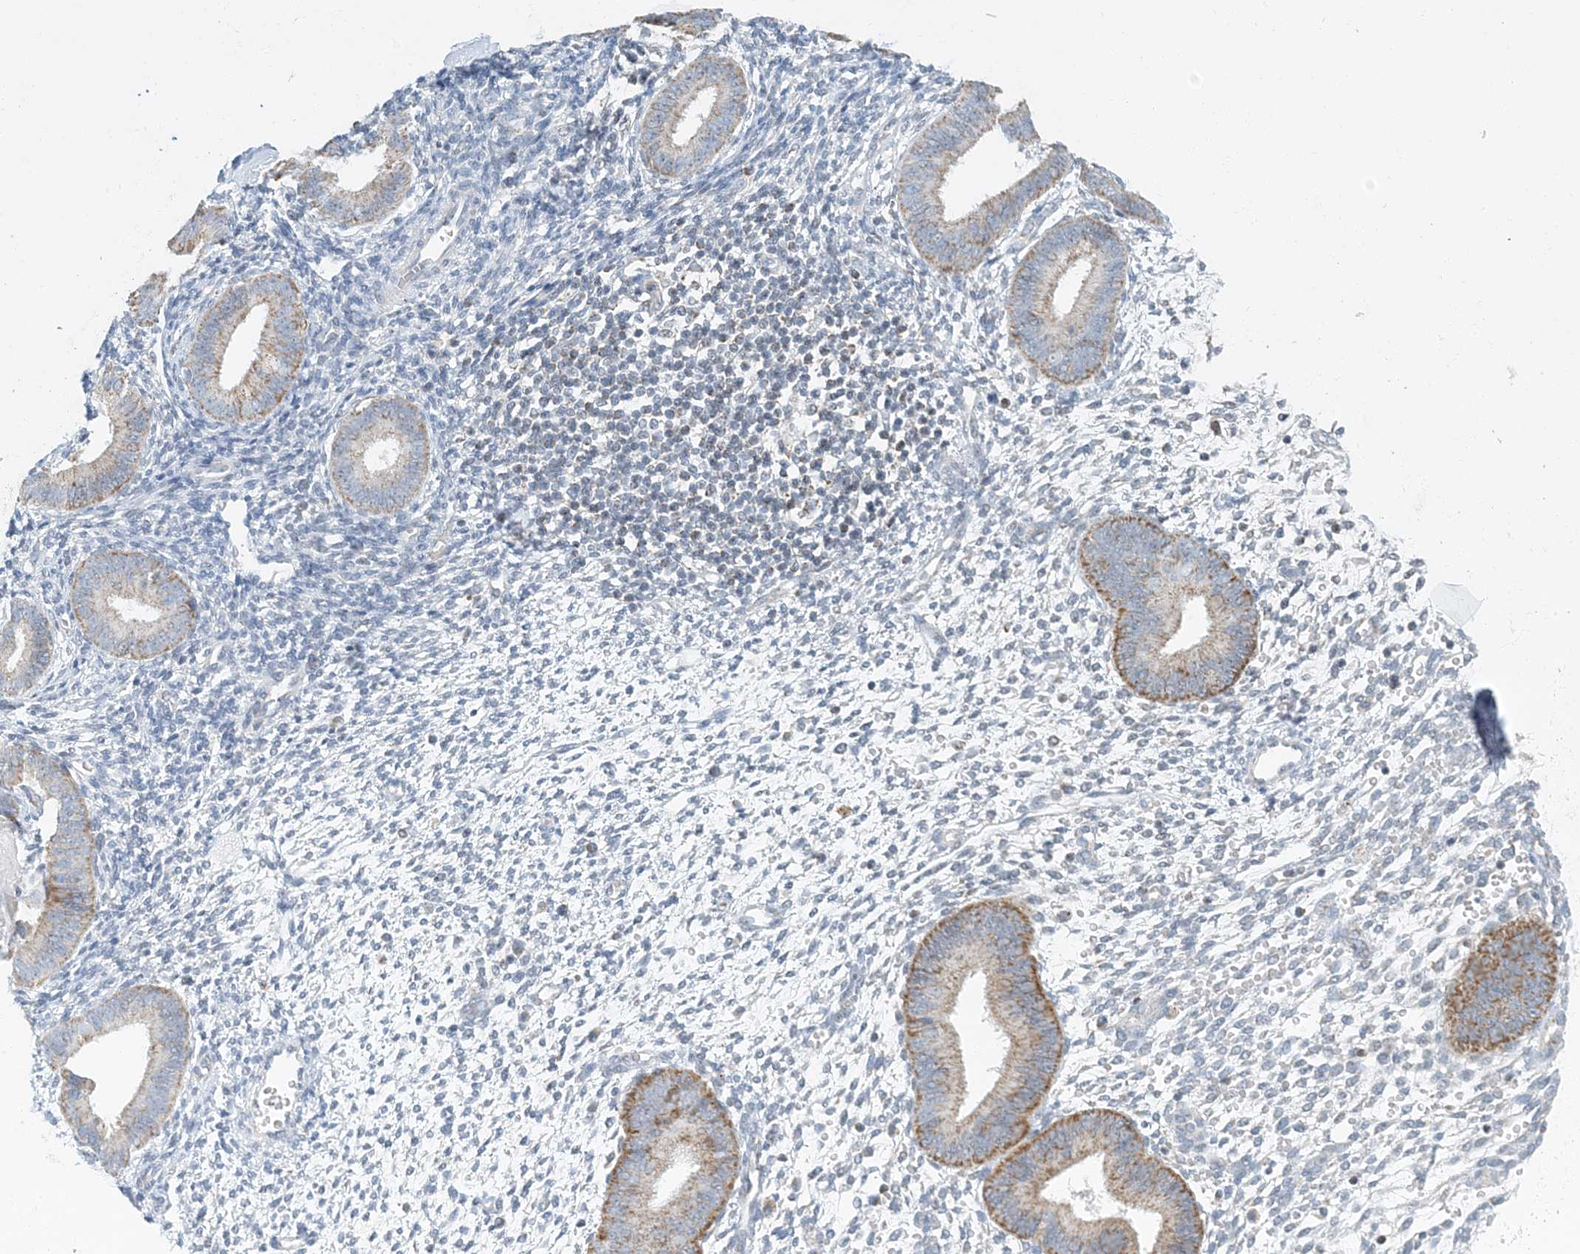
{"staining": {"intensity": "negative", "quantity": "none", "location": "none"}, "tissue": "endometrium", "cell_type": "Cells in endometrial stroma", "image_type": "normal", "snomed": [{"axis": "morphology", "description": "Normal tissue, NOS"}, {"axis": "topography", "description": "Uterus"}, {"axis": "topography", "description": "Endometrium"}], "caption": "An immunohistochemistry photomicrograph of unremarkable endometrium is shown. There is no staining in cells in endometrial stroma of endometrium.", "gene": "BDH1", "patient": {"sex": "female", "age": 48}}